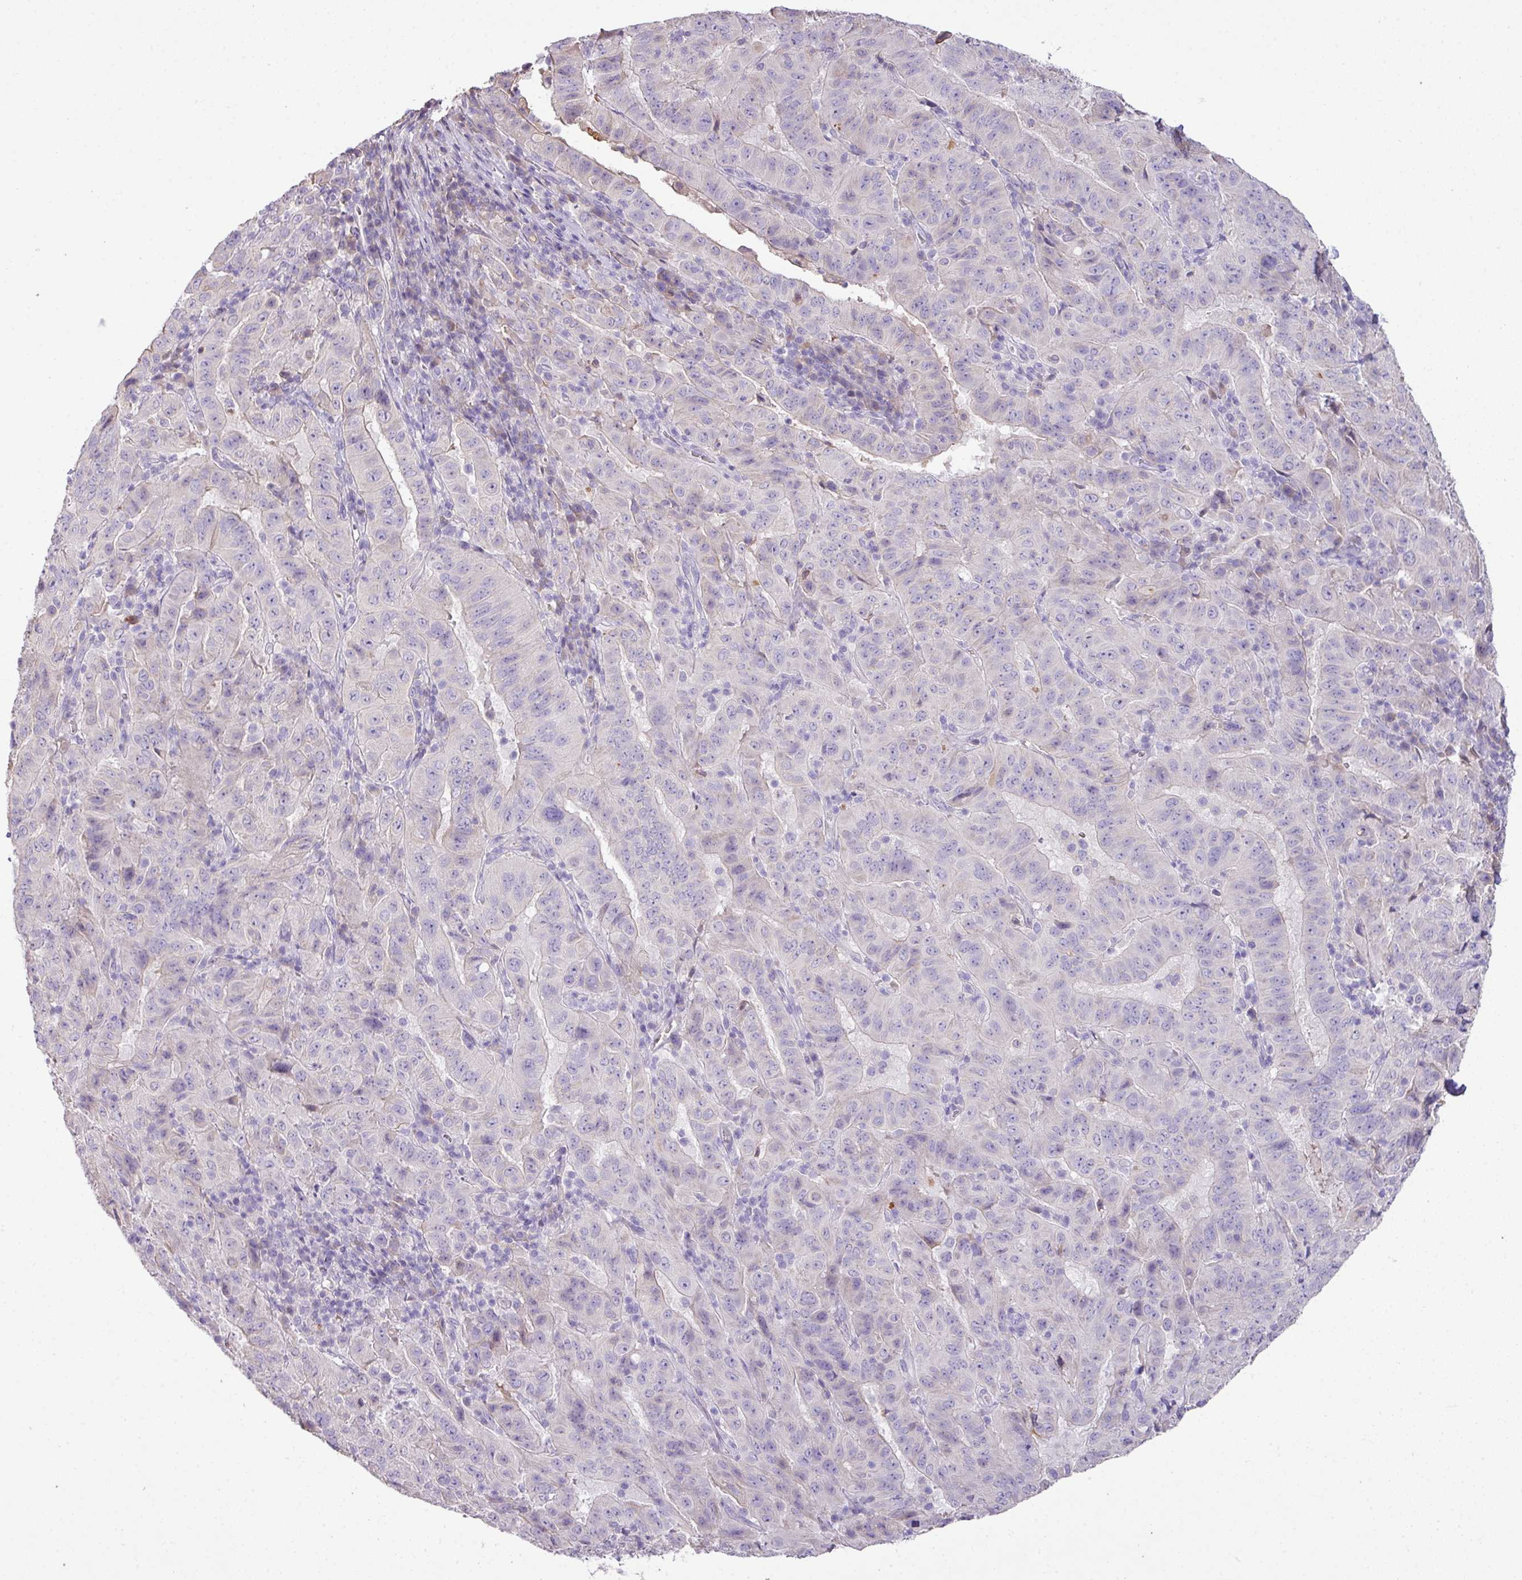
{"staining": {"intensity": "negative", "quantity": "none", "location": "none"}, "tissue": "pancreatic cancer", "cell_type": "Tumor cells", "image_type": "cancer", "snomed": [{"axis": "morphology", "description": "Adenocarcinoma, NOS"}, {"axis": "topography", "description": "Pancreas"}], "caption": "Immunohistochemistry (IHC) of pancreatic cancer (adenocarcinoma) reveals no staining in tumor cells.", "gene": "OR6C6", "patient": {"sex": "male", "age": 63}}